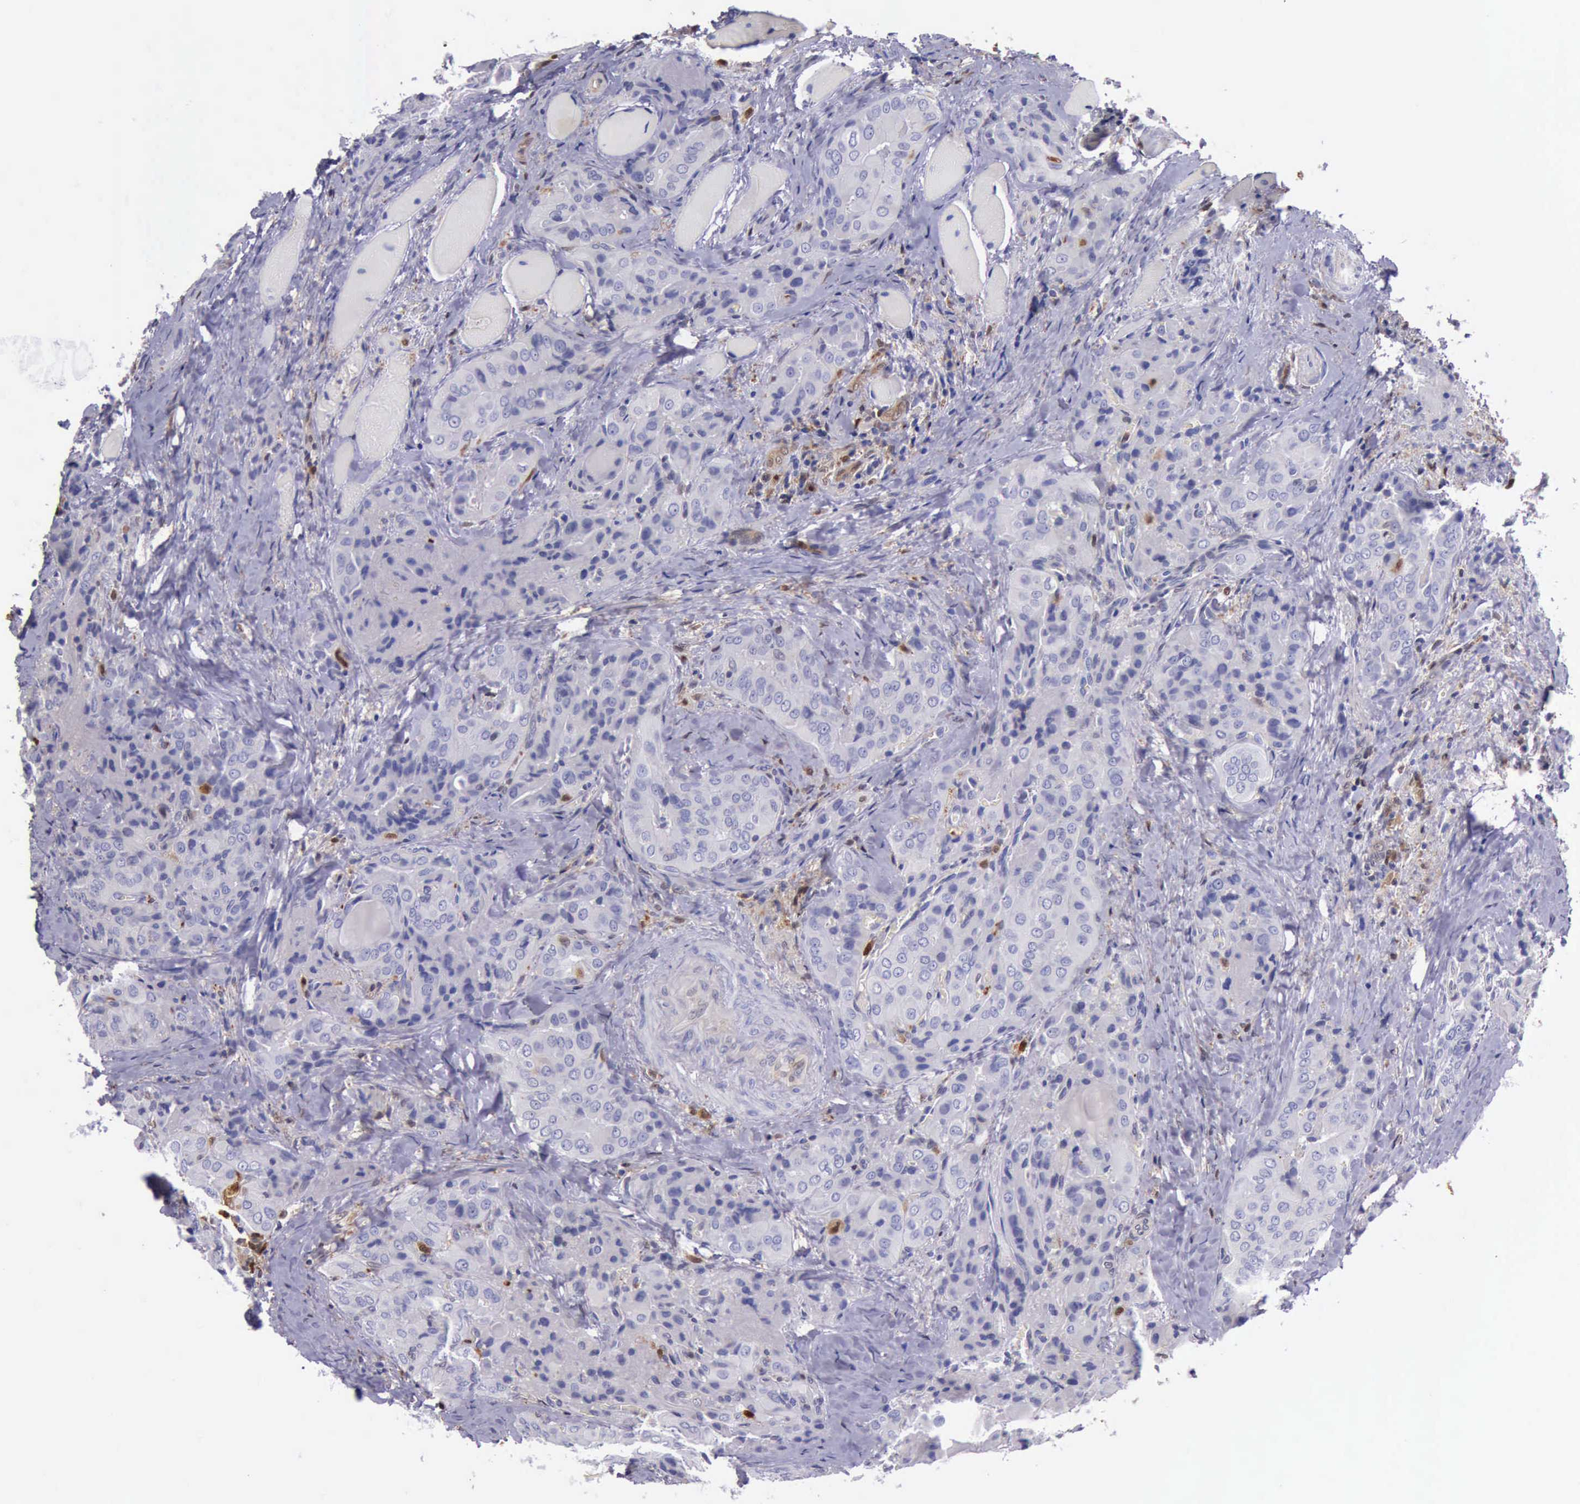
{"staining": {"intensity": "moderate", "quantity": "<25%", "location": "cytoplasmic/membranous,nuclear"}, "tissue": "thyroid cancer", "cell_type": "Tumor cells", "image_type": "cancer", "snomed": [{"axis": "morphology", "description": "Papillary adenocarcinoma, NOS"}, {"axis": "topography", "description": "Thyroid gland"}], "caption": "Moderate cytoplasmic/membranous and nuclear protein staining is identified in about <25% of tumor cells in thyroid papillary adenocarcinoma.", "gene": "TYMP", "patient": {"sex": "female", "age": 71}}